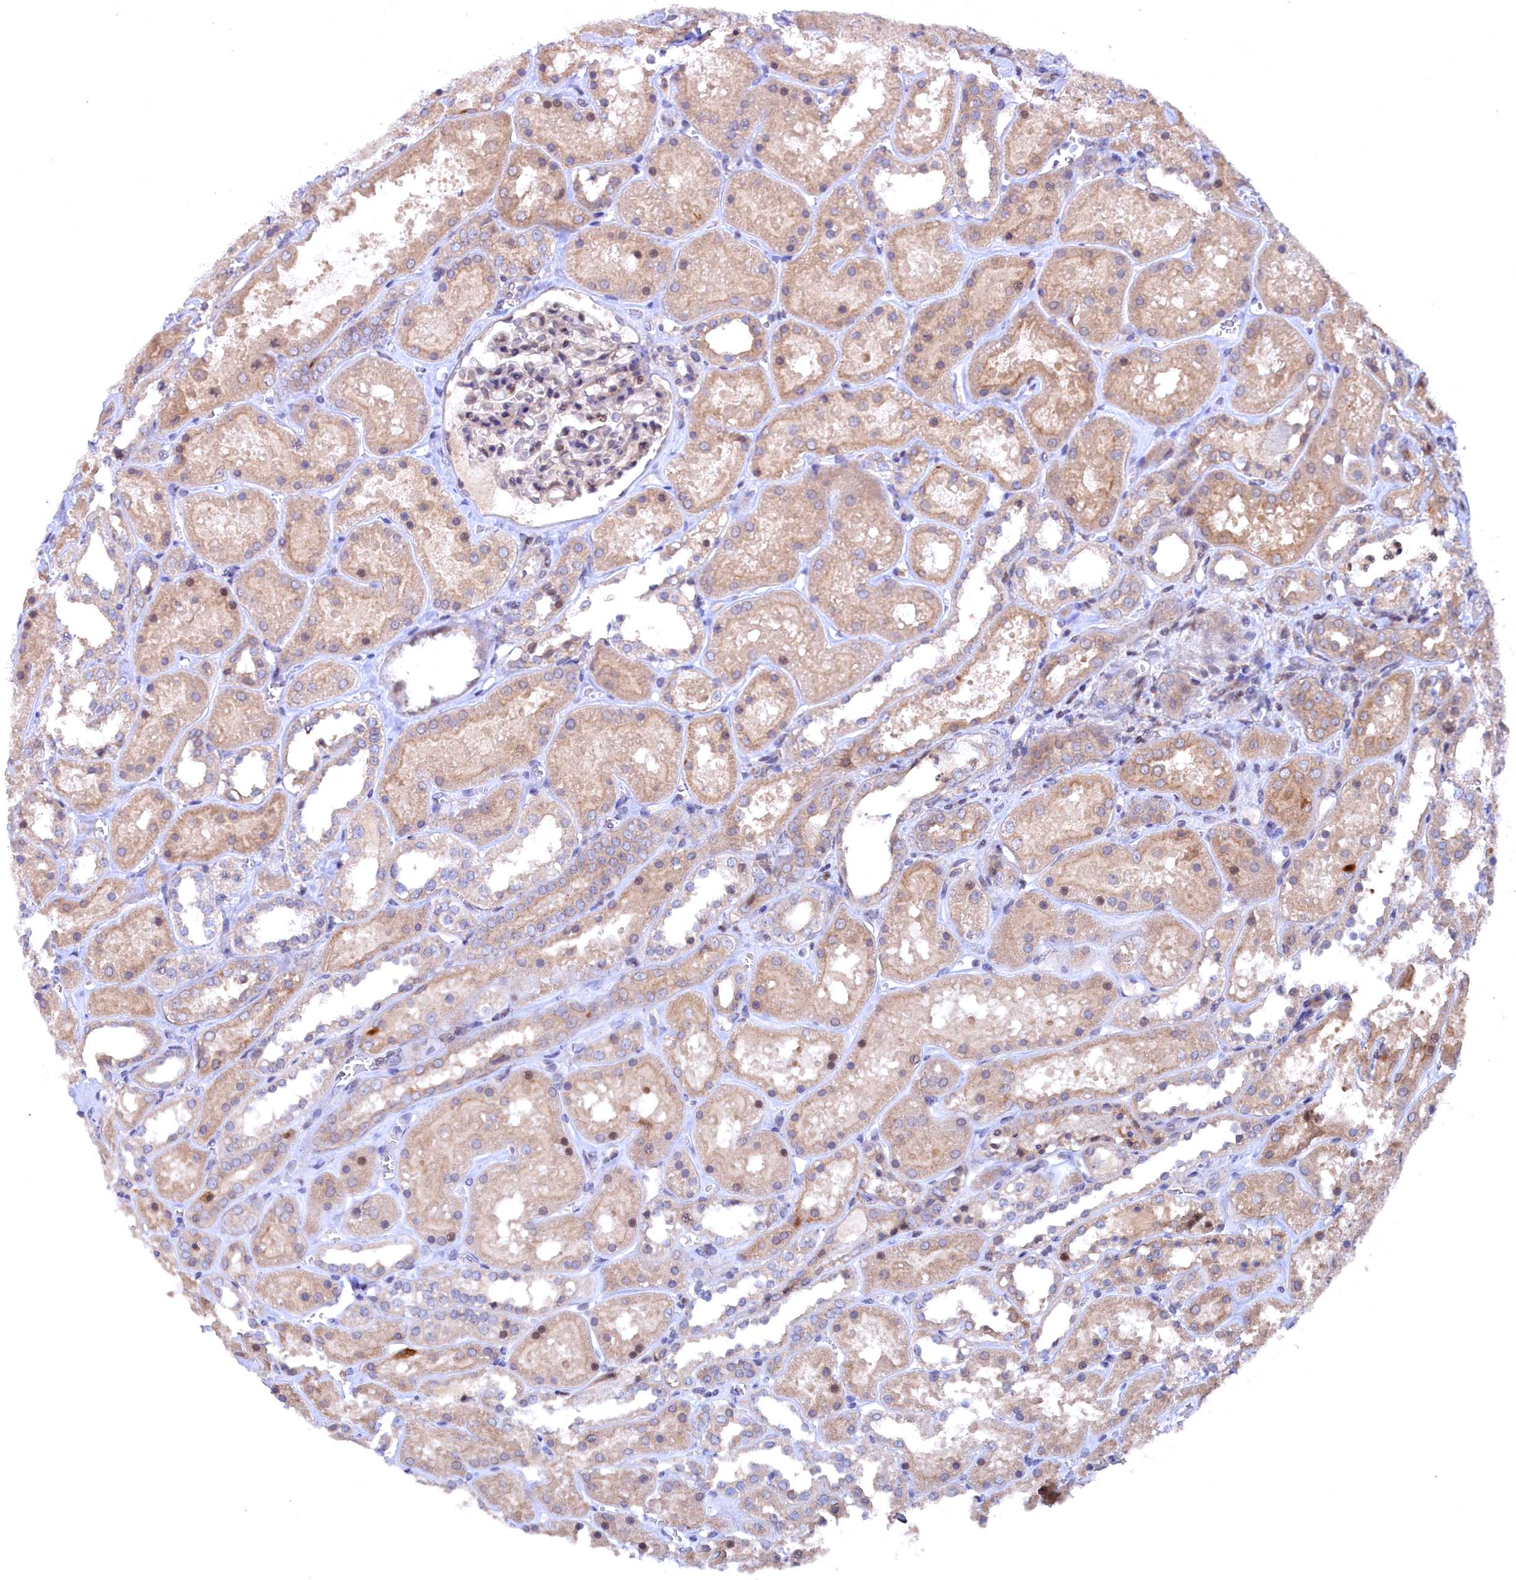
{"staining": {"intensity": "weak", "quantity": "<25%", "location": "nuclear"}, "tissue": "kidney", "cell_type": "Cells in glomeruli", "image_type": "normal", "snomed": [{"axis": "morphology", "description": "Normal tissue, NOS"}, {"axis": "topography", "description": "Kidney"}], "caption": "A high-resolution image shows immunohistochemistry (IHC) staining of unremarkable kidney, which shows no significant positivity in cells in glomeruli.", "gene": "TMC5", "patient": {"sex": "female", "age": 41}}